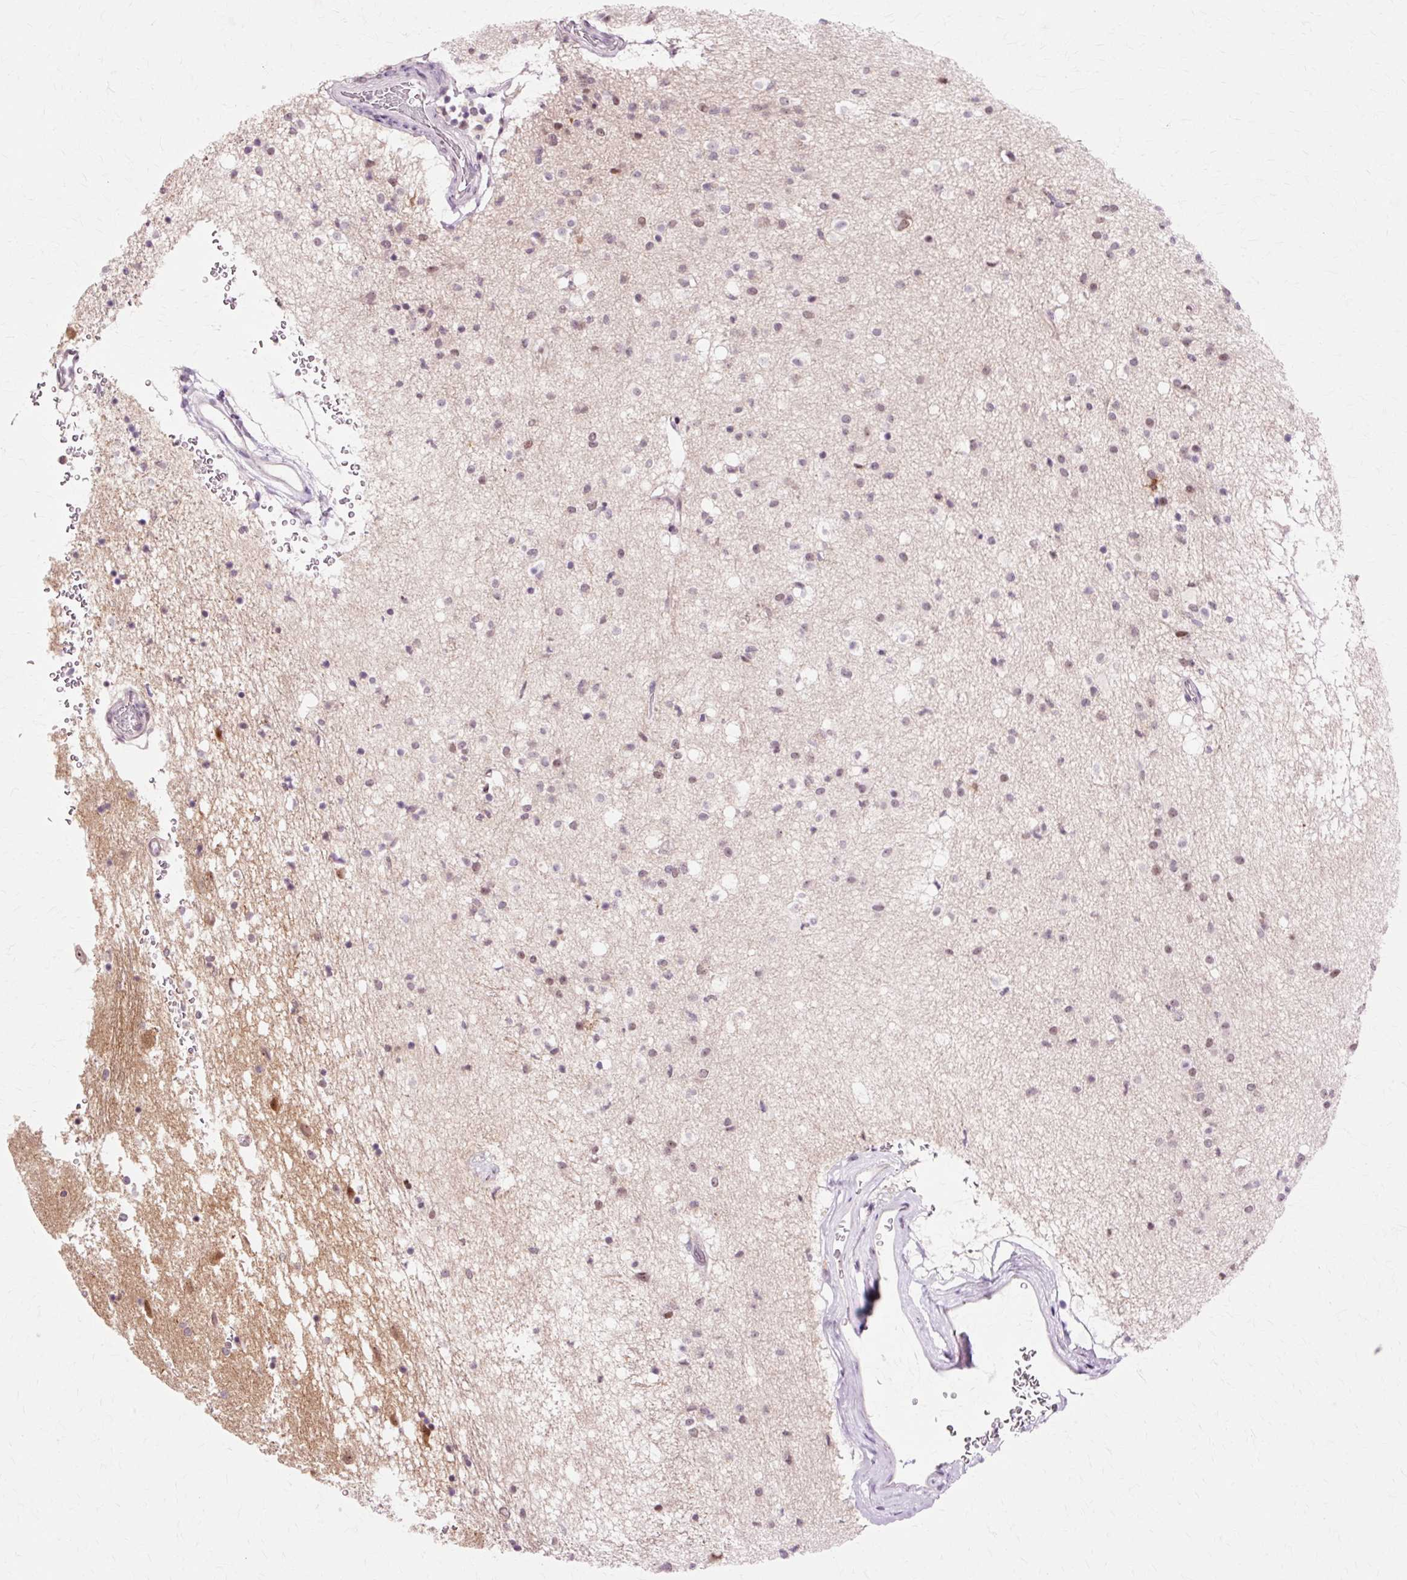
{"staining": {"intensity": "weak", "quantity": "25%-75%", "location": "nuclear"}, "tissue": "caudate", "cell_type": "Glial cells", "image_type": "normal", "snomed": [{"axis": "morphology", "description": "Normal tissue, NOS"}, {"axis": "topography", "description": "Lateral ventricle wall"}], "caption": "This micrograph displays IHC staining of normal human caudate, with low weak nuclear staining in about 25%-75% of glial cells.", "gene": "MACROD2", "patient": {"sex": "male", "age": 58}}